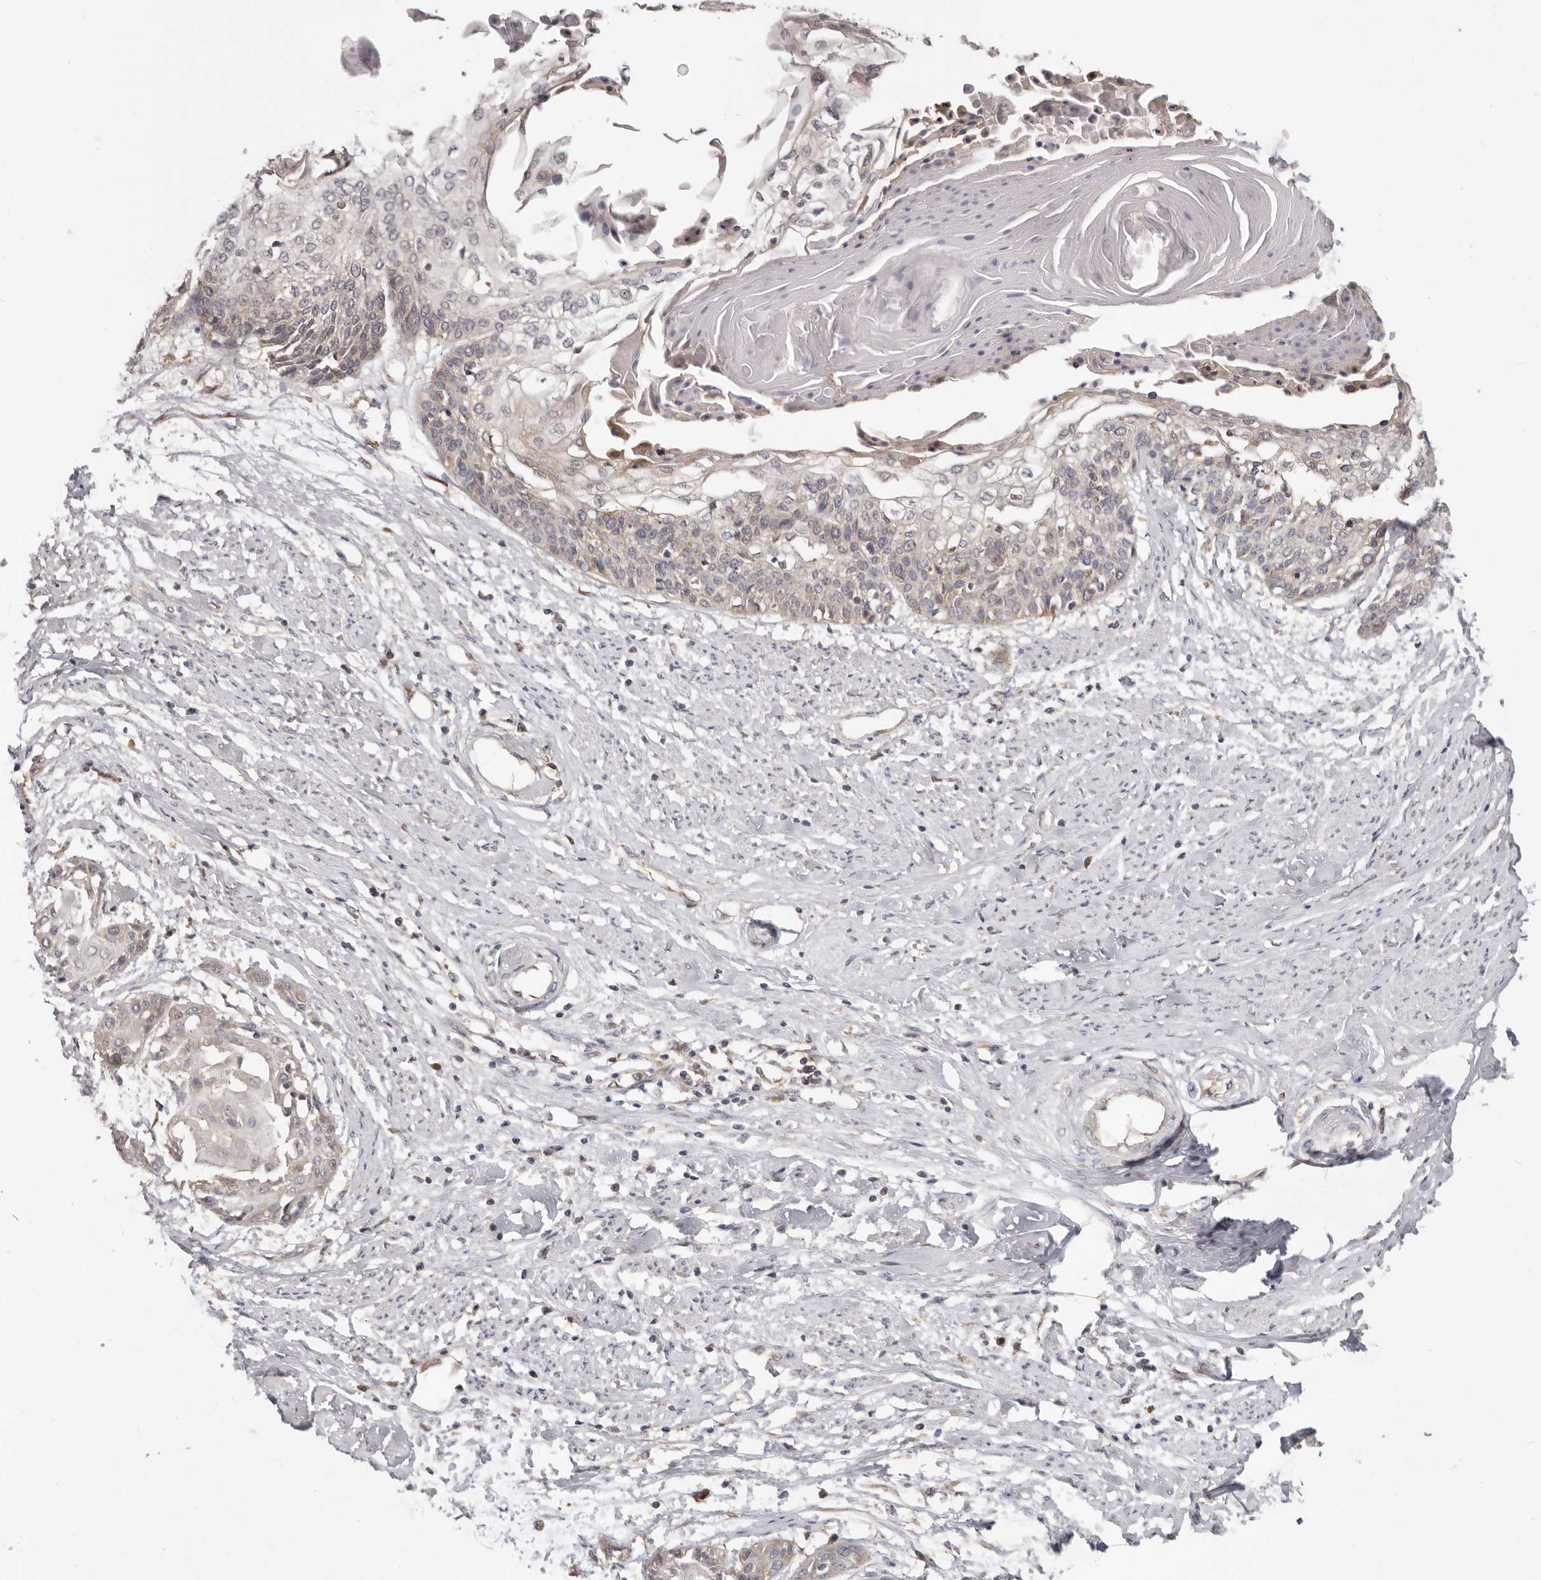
{"staining": {"intensity": "negative", "quantity": "none", "location": "none"}, "tissue": "cervical cancer", "cell_type": "Tumor cells", "image_type": "cancer", "snomed": [{"axis": "morphology", "description": "Squamous cell carcinoma, NOS"}, {"axis": "topography", "description": "Cervix"}], "caption": "Cervical cancer was stained to show a protein in brown. There is no significant expression in tumor cells.", "gene": "LRP6", "patient": {"sex": "female", "age": 57}}